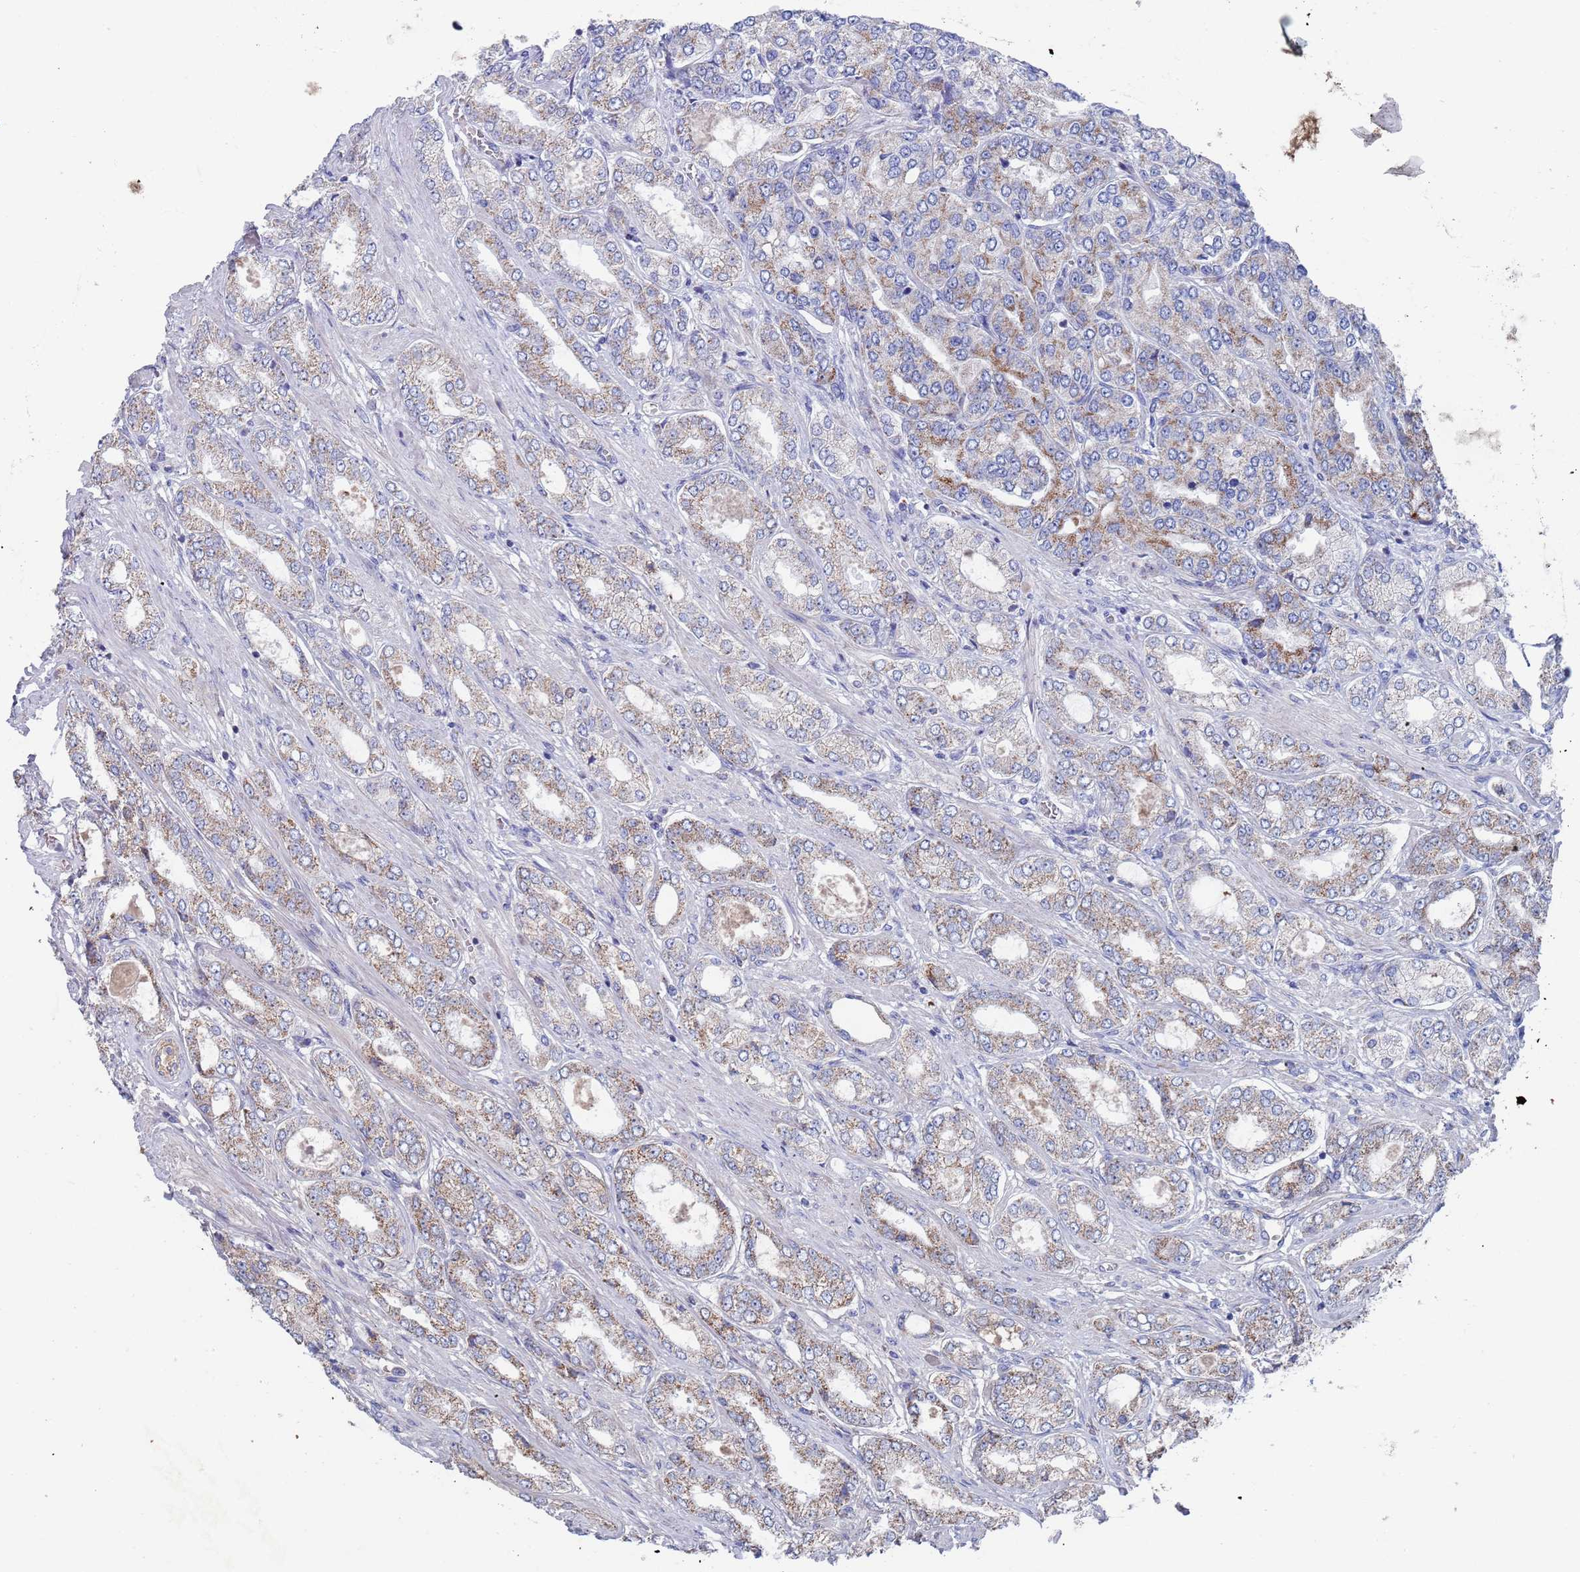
{"staining": {"intensity": "weak", "quantity": "25%-75%", "location": "cytoplasmic/membranous"}, "tissue": "prostate cancer", "cell_type": "Tumor cells", "image_type": "cancer", "snomed": [{"axis": "morphology", "description": "Adenocarcinoma, High grade"}, {"axis": "topography", "description": "Prostate"}], "caption": "IHC of prostate cancer (high-grade adenocarcinoma) demonstrates low levels of weak cytoplasmic/membranous staining in about 25%-75% of tumor cells. The staining was performed using DAB, with brown indicating positive protein expression. Nuclei are stained blue with hematoxylin.", "gene": "MRPL22", "patient": {"sex": "male", "age": 68}}